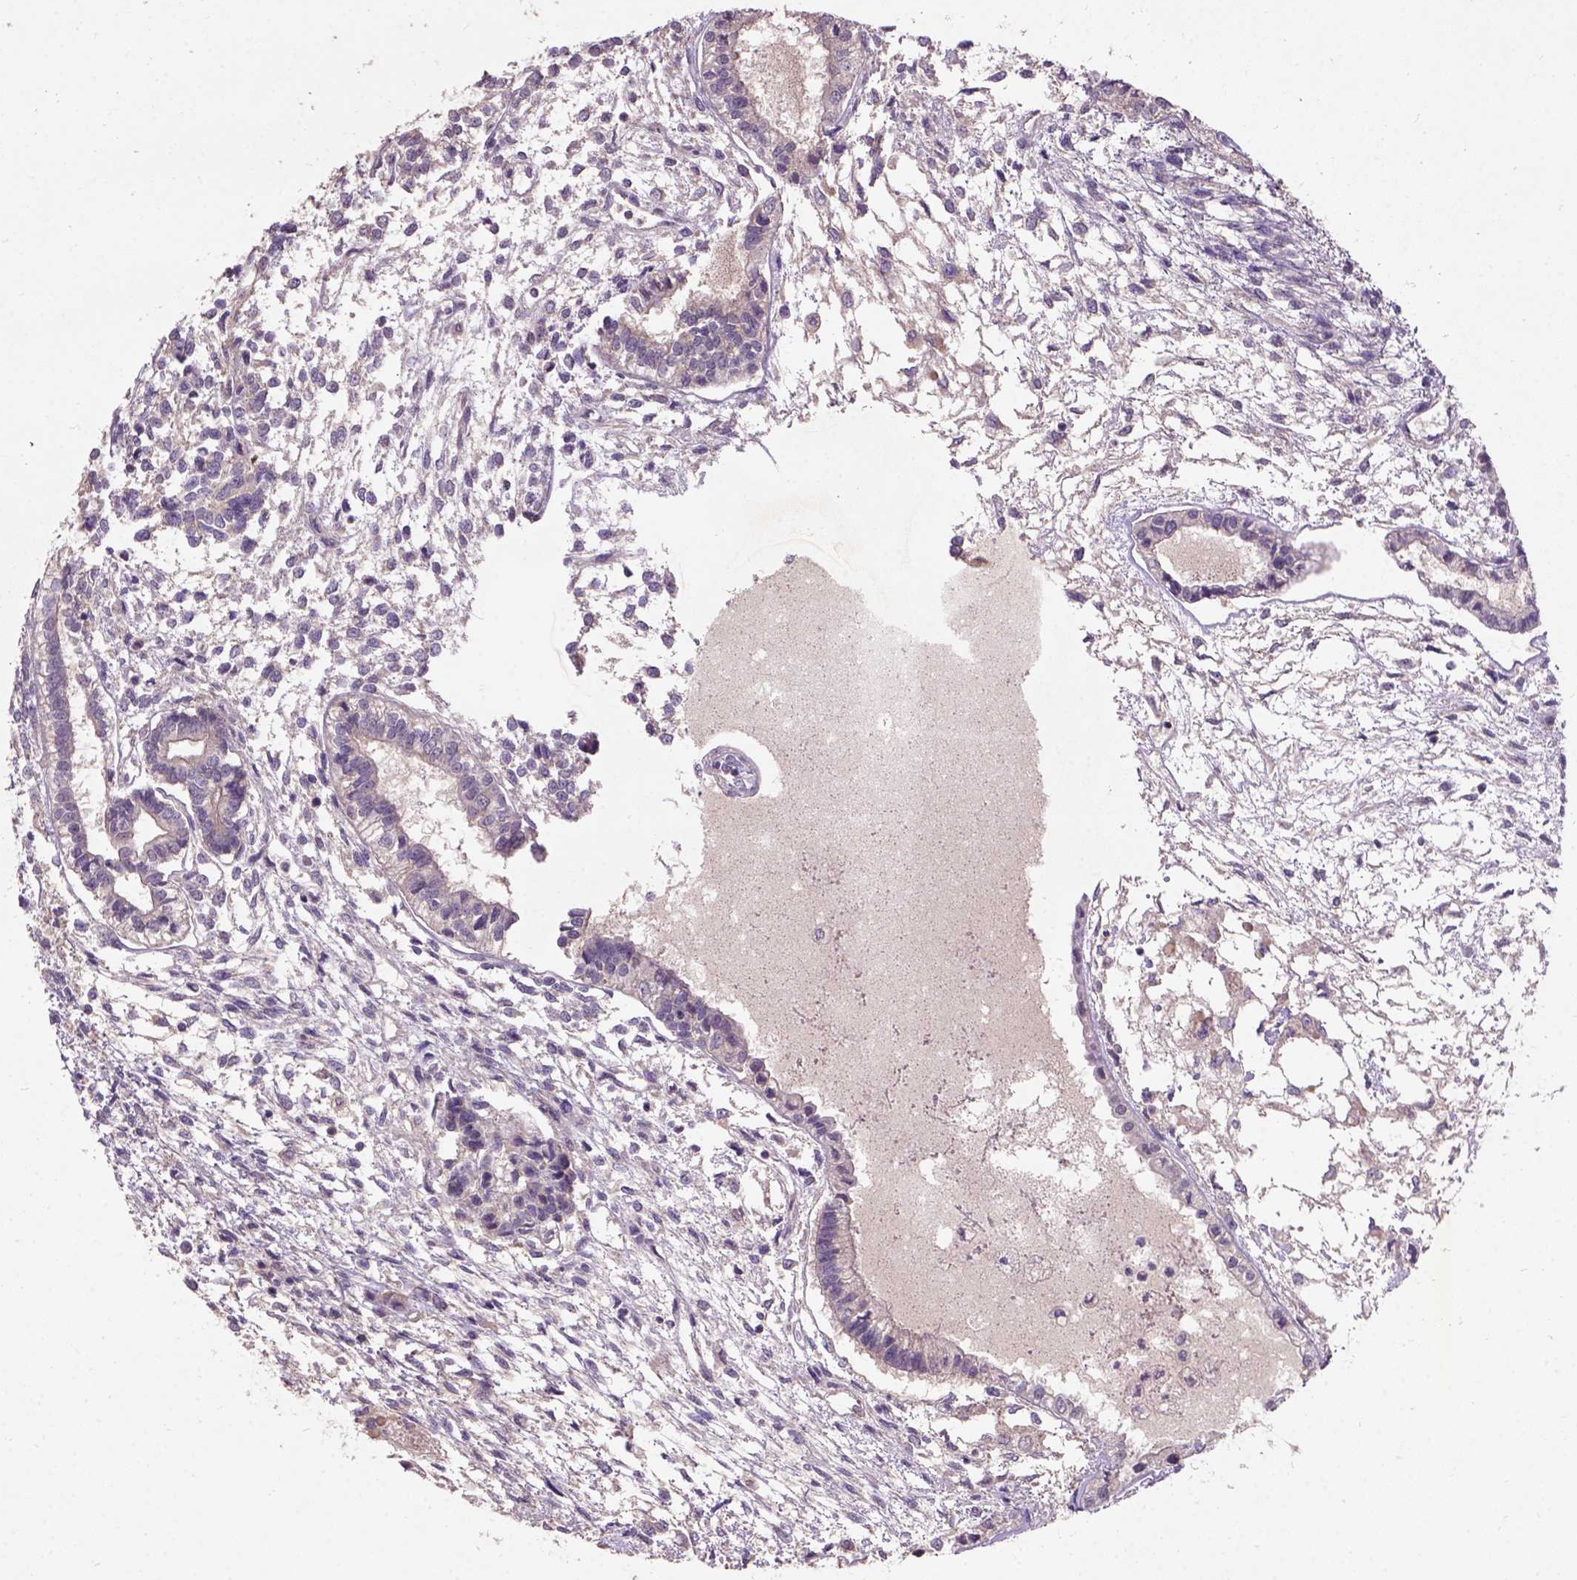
{"staining": {"intensity": "negative", "quantity": "none", "location": "none"}, "tissue": "testis cancer", "cell_type": "Tumor cells", "image_type": "cancer", "snomed": [{"axis": "morphology", "description": "Carcinoma, Embryonal, NOS"}, {"axis": "topography", "description": "Testis"}], "caption": "IHC image of neoplastic tissue: human testis cancer (embryonal carcinoma) stained with DAB (3,3'-diaminobenzidine) displays no significant protein staining in tumor cells.", "gene": "KBTBD8", "patient": {"sex": "male", "age": 37}}